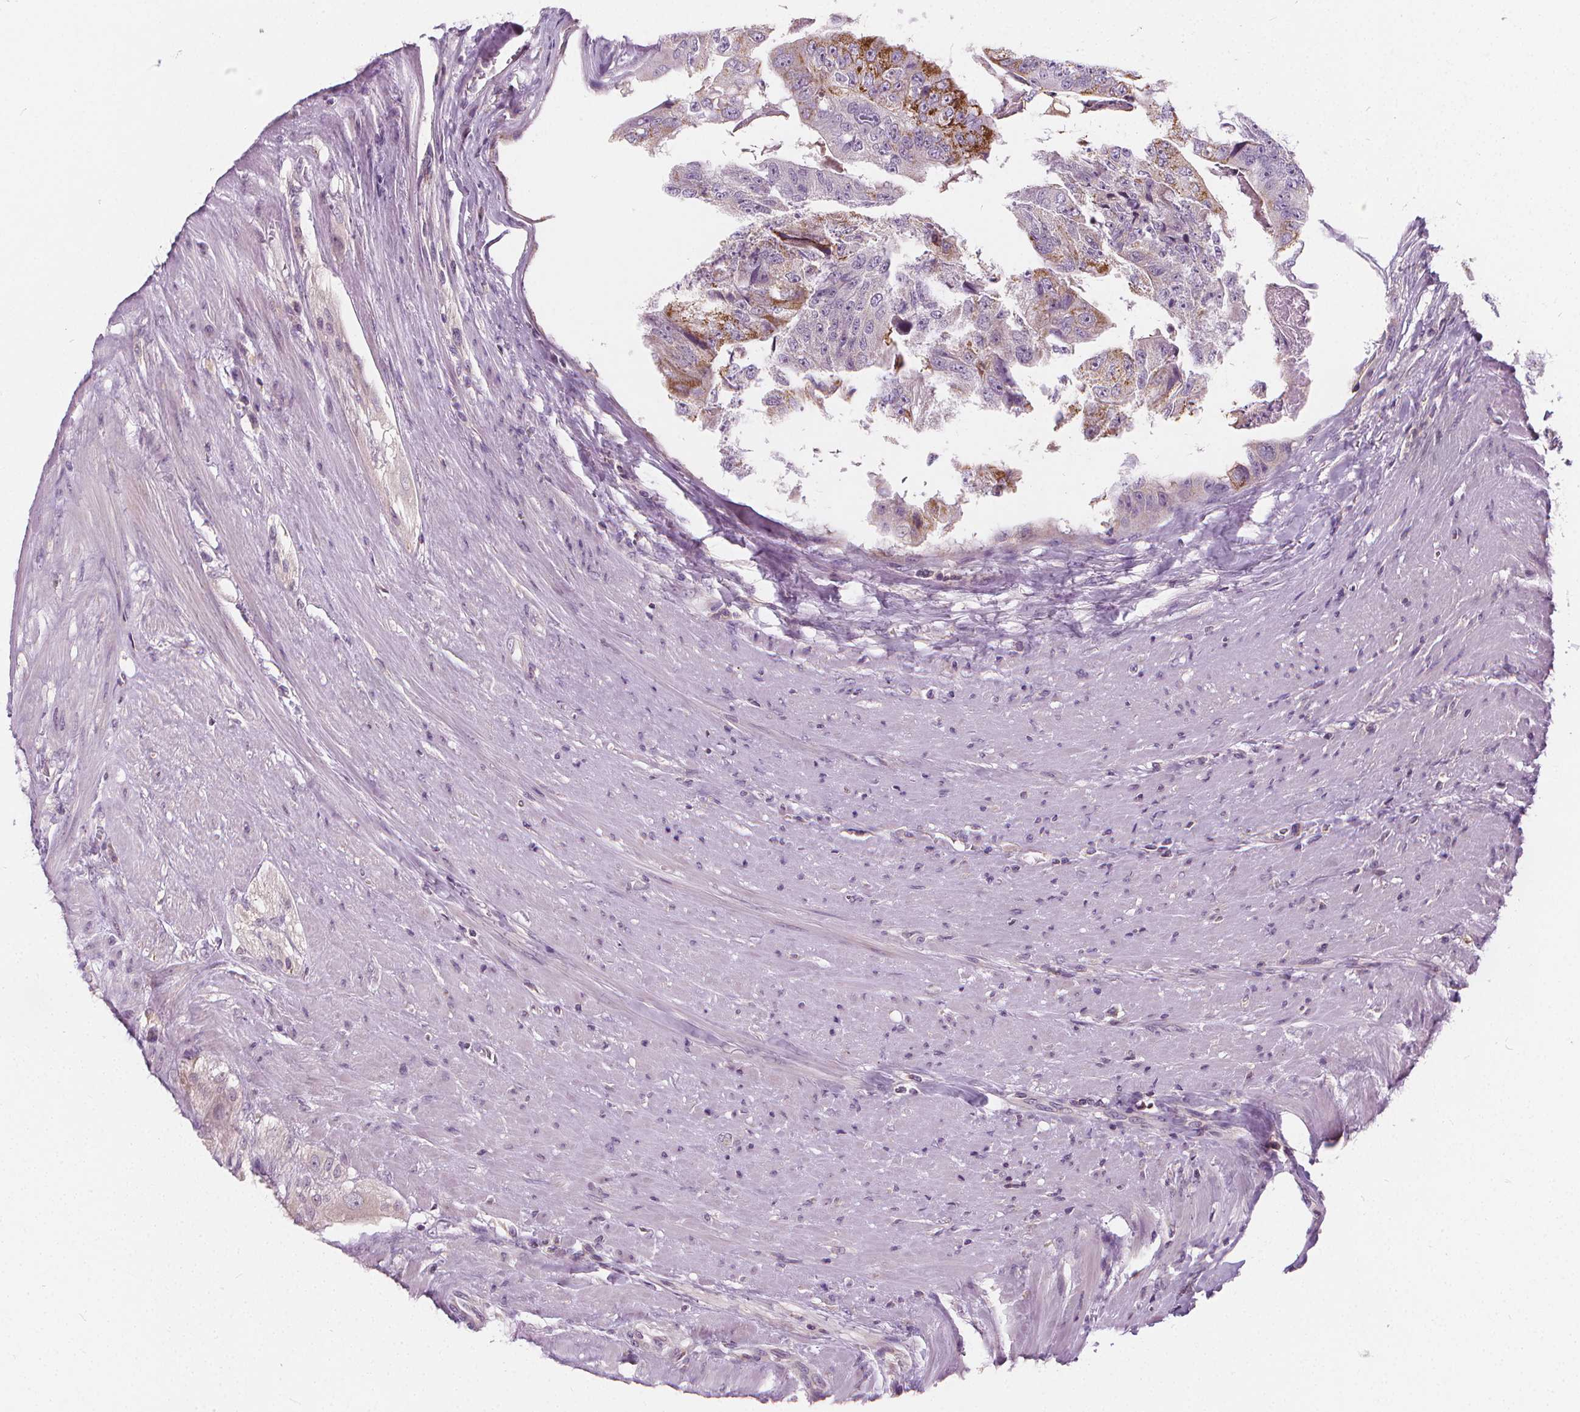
{"staining": {"intensity": "moderate", "quantity": "<25%", "location": "cytoplasmic/membranous"}, "tissue": "colorectal cancer", "cell_type": "Tumor cells", "image_type": "cancer", "snomed": [{"axis": "morphology", "description": "Adenocarcinoma, NOS"}, {"axis": "topography", "description": "Colon"}], "caption": "Brown immunohistochemical staining in human colorectal adenocarcinoma reveals moderate cytoplasmic/membranous staining in about <25% of tumor cells.", "gene": "RAB20", "patient": {"sex": "female", "age": 67}}